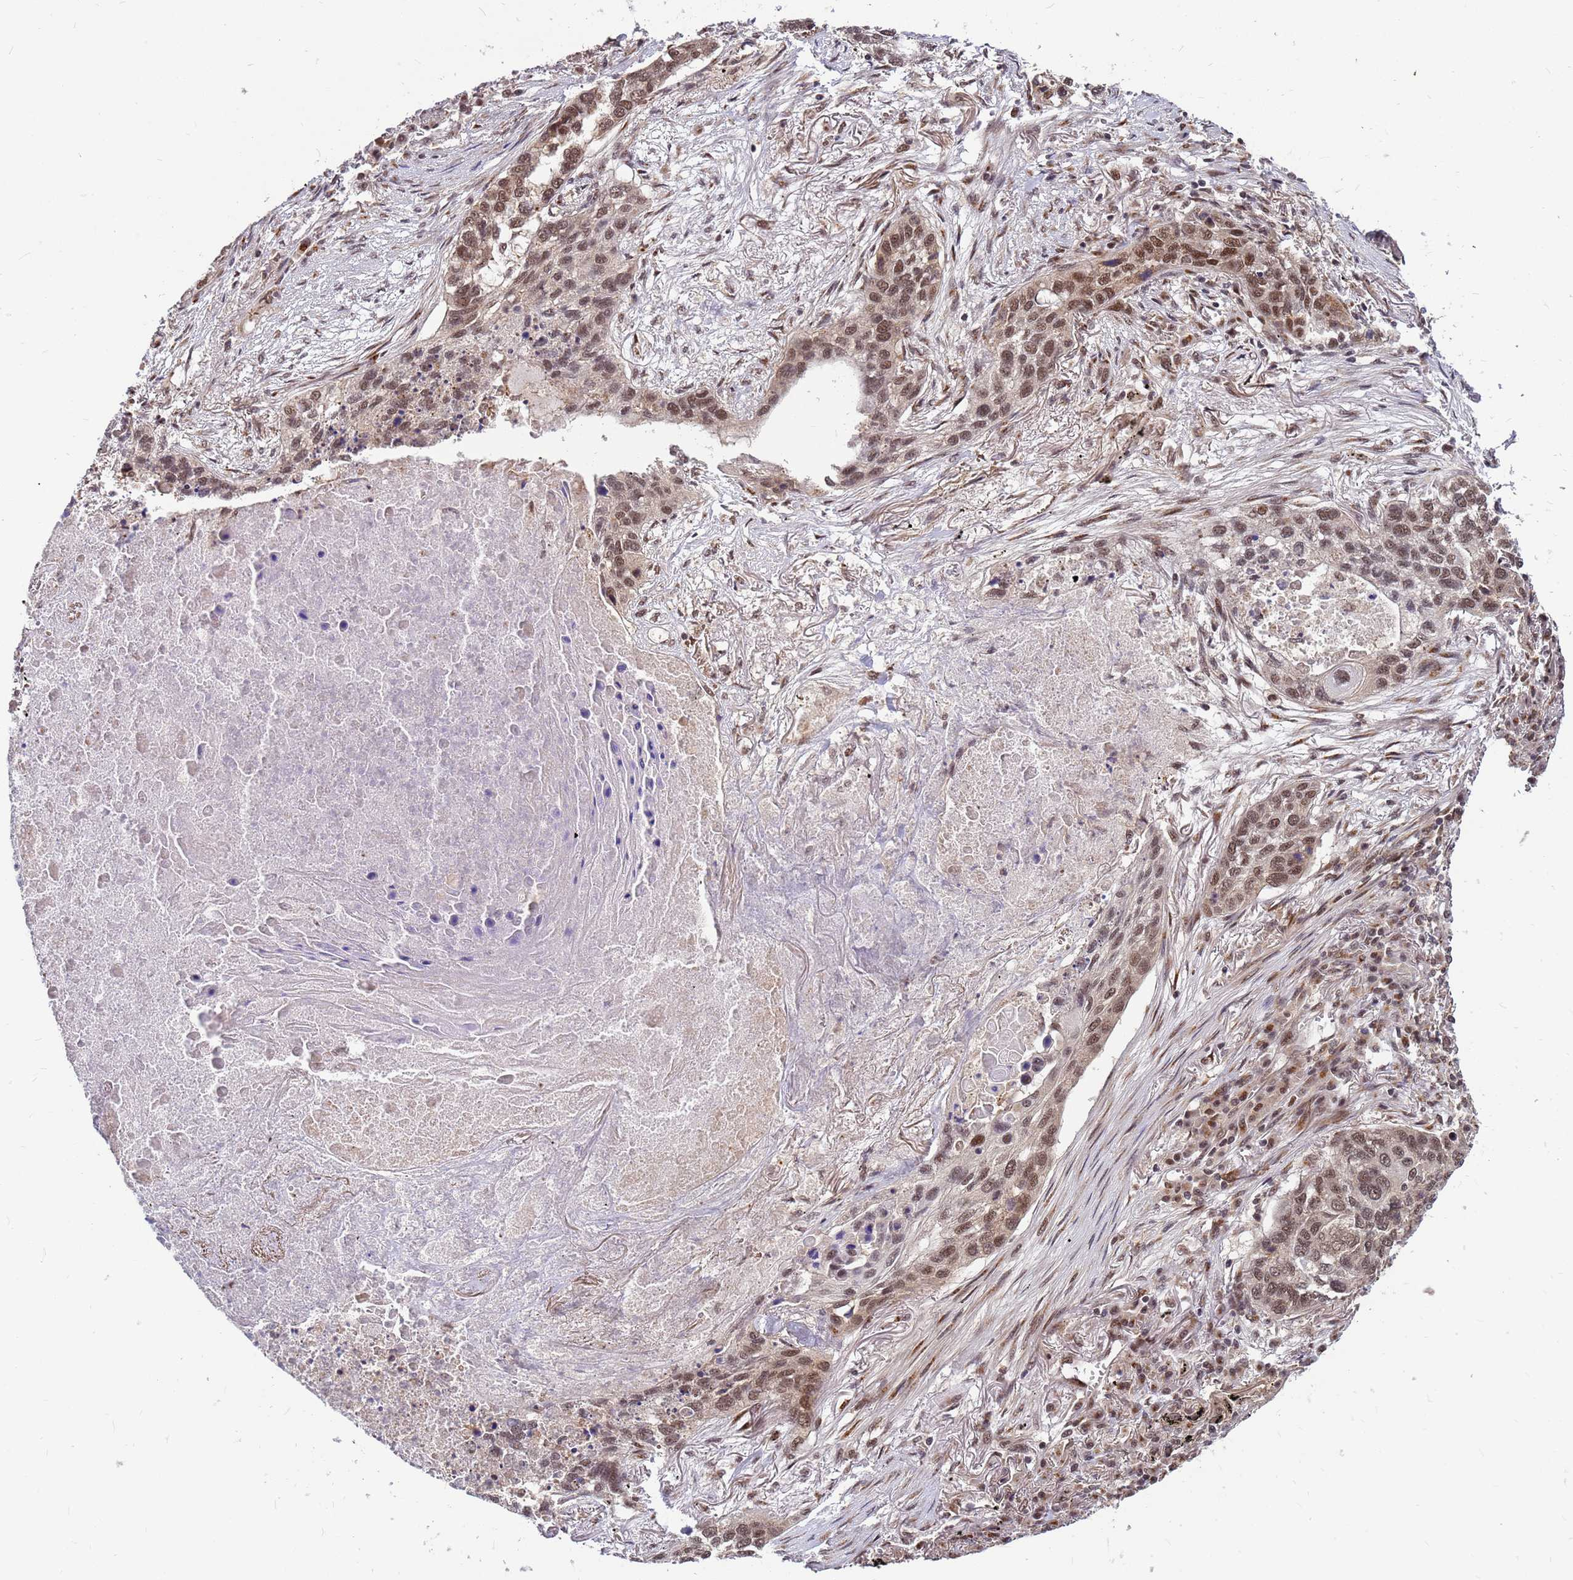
{"staining": {"intensity": "moderate", "quantity": ">75%", "location": "cytoplasmic/membranous,nuclear"}, "tissue": "lung cancer", "cell_type": "Tumor cells", "image_type": "cancer", "snomed": [{"axis": "morphology", "description": "Squamous cell carcinoma, NOS"}, {"axis": "topography", "description": "Lung"}], "caption": "Immunohistochemical staining of human lung cancer (squamous cell carcinoma) exhibits moderate cytoplasmic/membranous and nuclear protein expression in approximately >75% of tumor cells.", "gene": "NCBP2", "patient": {"sex": "female", "age": 63}}